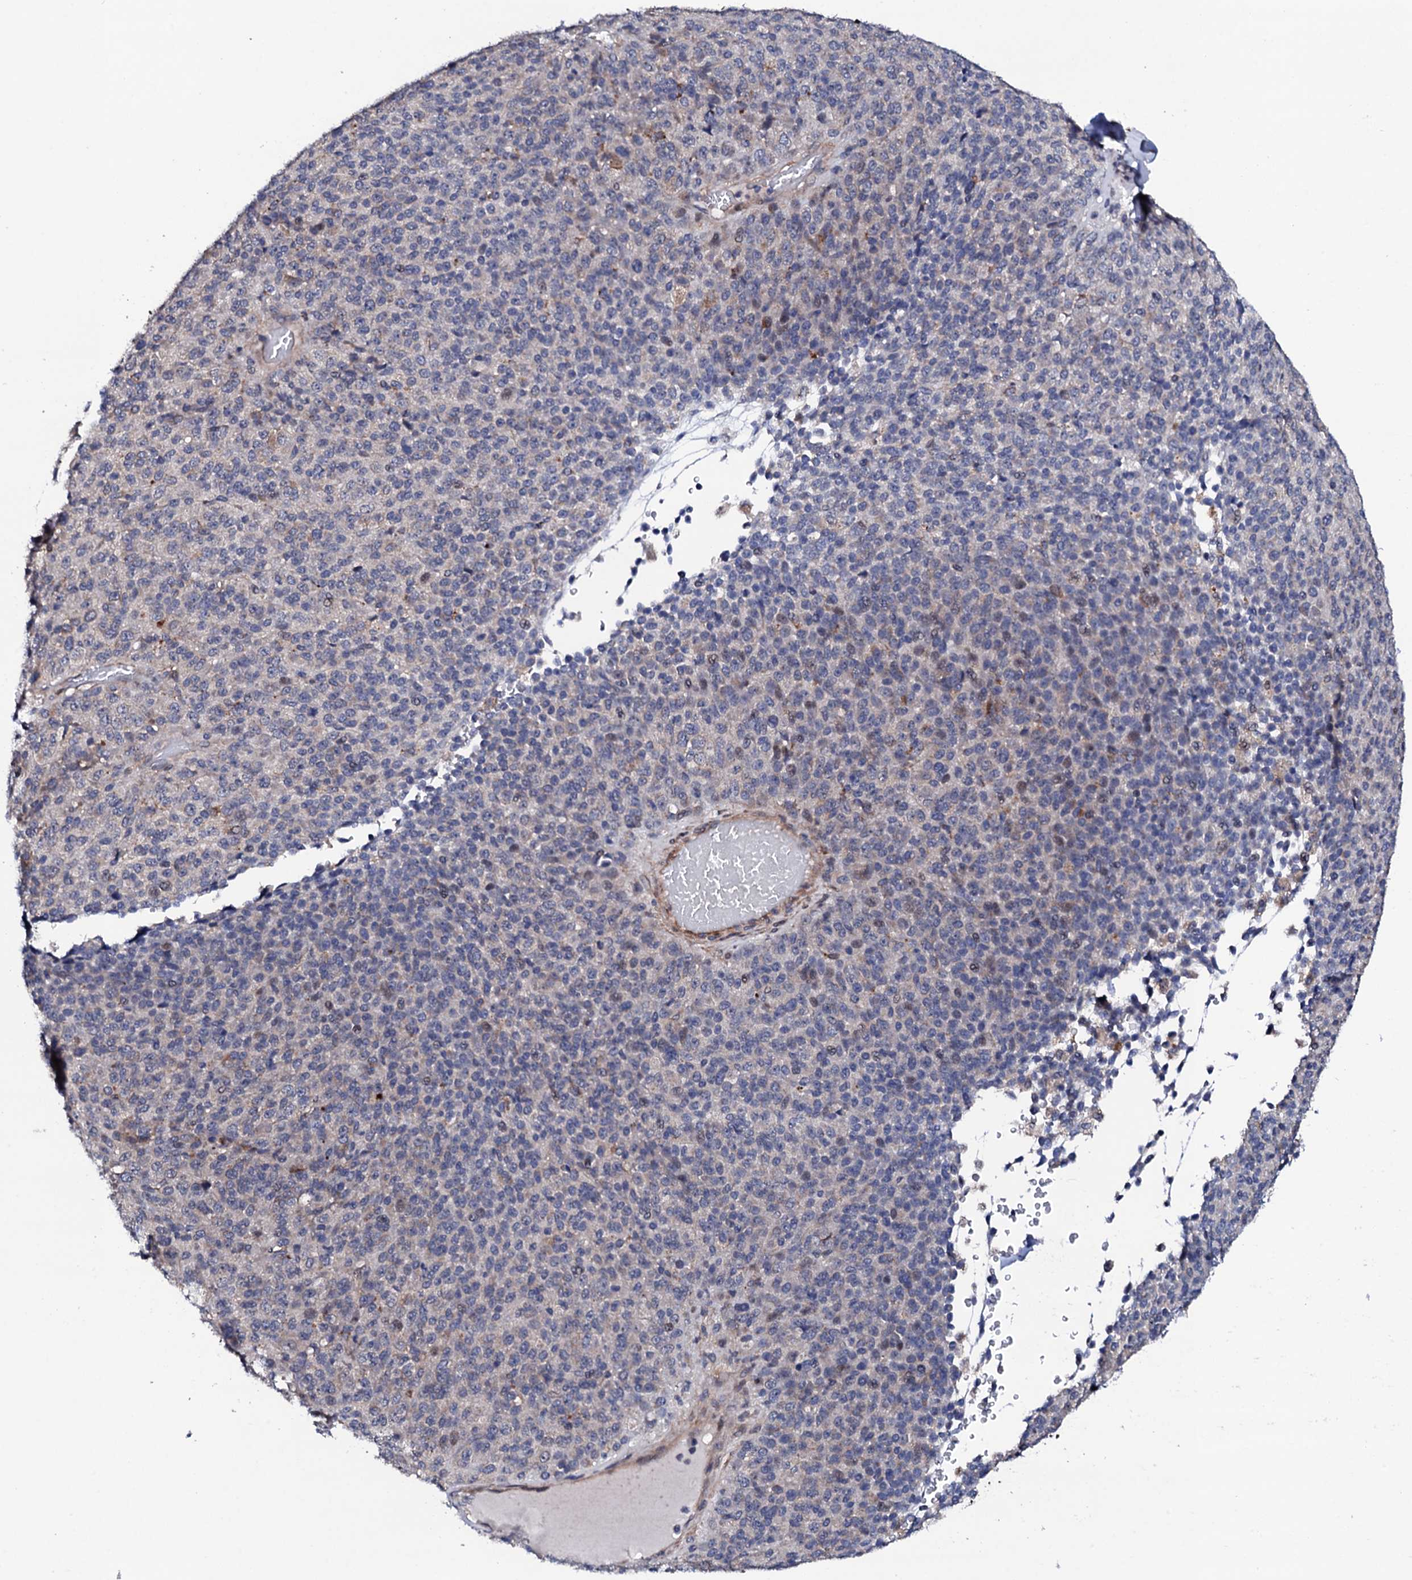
{"staining": {"intensity": "weak", "quantity": "<25%", "location": "cytoplasmic/membranous"}, "tissue": "melanoma", "cell_type": "Tumor cells", "image_type": "cancer", "snomed": [{"axis": "morphology", "description": "Malignant melanoma, Metastatic site"}, {"axis": "topography", "description": "Brain"}], "caption": "DAB immunohistochemical staining of human malignant melanoma (metastatic site) shows no significant expression in tumor cells. (Immunohistochemistry (ihc), brightfield microscopy, high magnification).", "gene": "CIAO2A", "patient": {"sex": "female", "age": 56}}